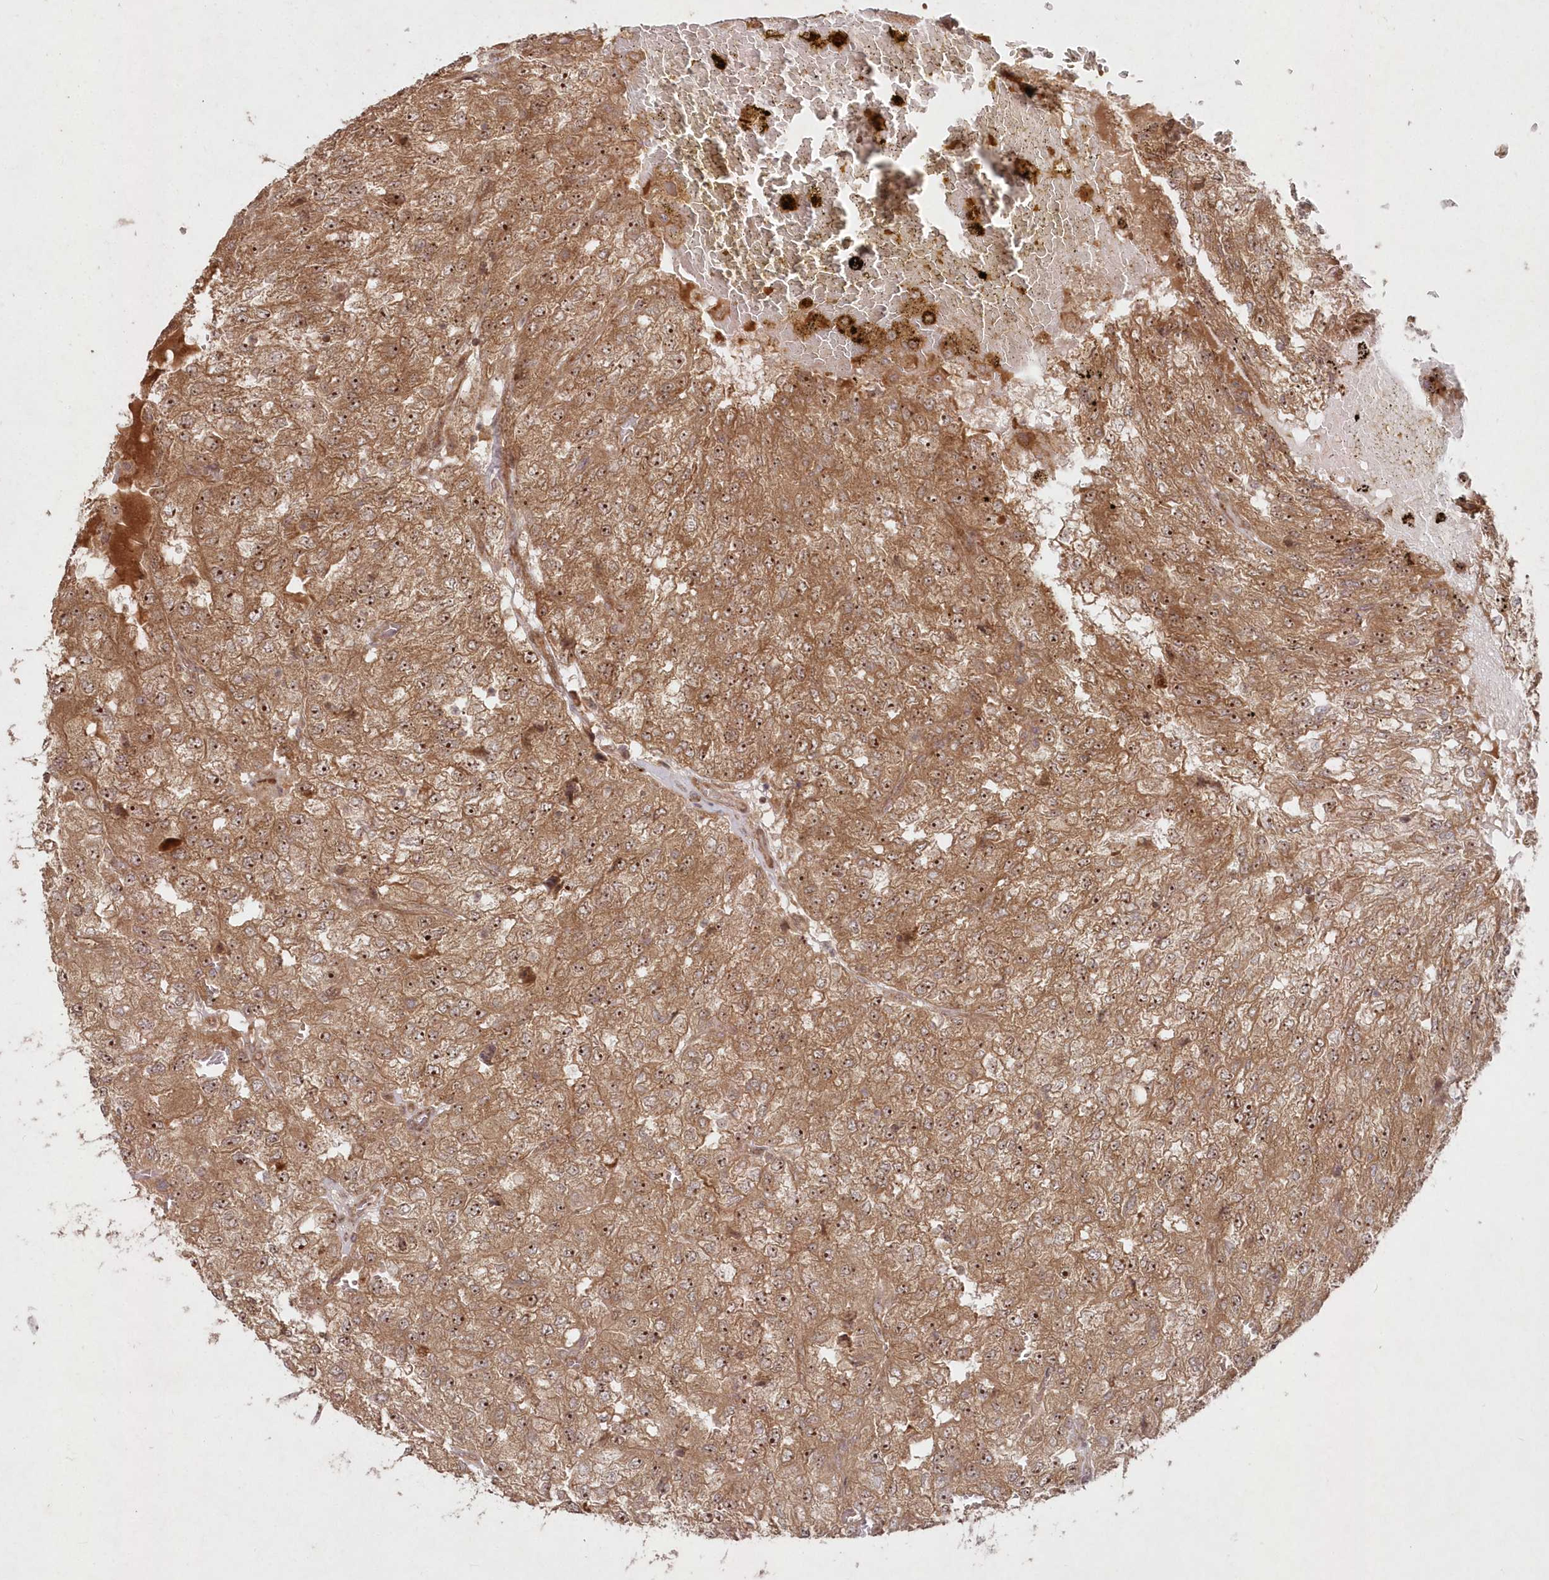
{"staining": {"intensity": "moderate", "quantity": ">75%", "location": "cytoplasmic/membranous,nuclear"}, "tissue": "renal cancer", "cell_type": "Tumor cells", "image_type": "cancer", "snomed": [{"axis": "morphology", "description": "Adenocarcinoma, NOS"}, {"axis": "topography", "description": "Kidney"}], "caption": "Moderate cytoplasmic/membranous and nuclear protein staining is identified in about >75% of tumor cells in adenocarcinoma (renal).", "gene": "SERINC1", "patient": {"sex": "female", "age": 54}}